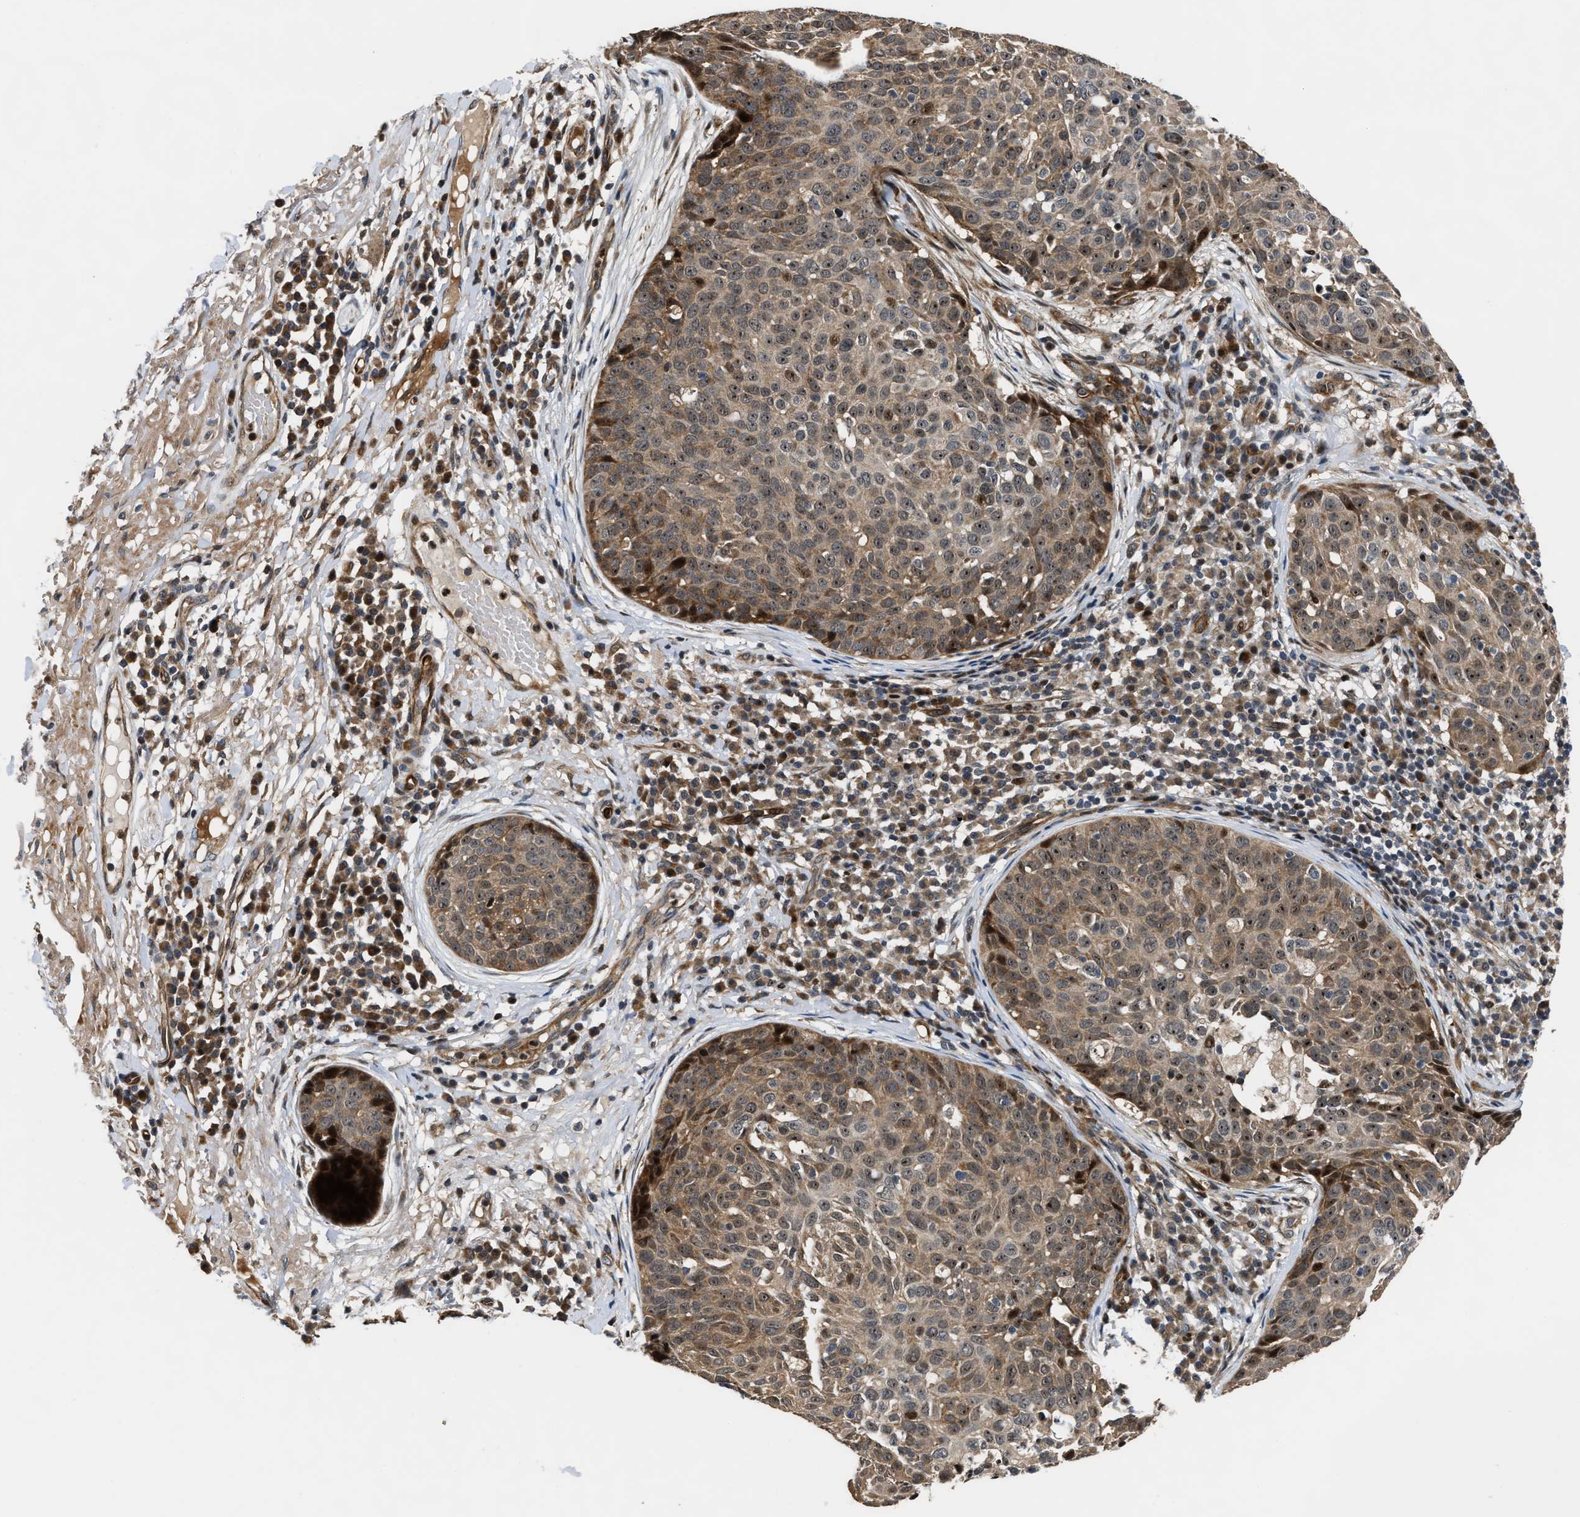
{"staining": {"intensity": "moderate", "quantity": ">75%", "location": "cytoplasmic/membranous,nuclear"}, "tissue": "skin cancer", "cell_type": "Tumor cells", "image_type": "cancer", "snomed": [{"axis": "morphology", "description": "Squamous cell carcinoma in situ, NOS"}, {"axis": "morphology", "description": "Squamous cell carcinoma, NOS"}, {"axis": "topography", "description": "Skin"}], "caption": "The histopathology image shows staining of skin squamous cell carcinoma in situ, revealing moderate cytoplasmic/membranous and nuclear protein staining (brown color) within tumor cells. (brown staining indicates protein expression, while blue staining denotes nuclei).", "gene": "ALDH3A2", "patient": {"sex": "male", "age": 93}}